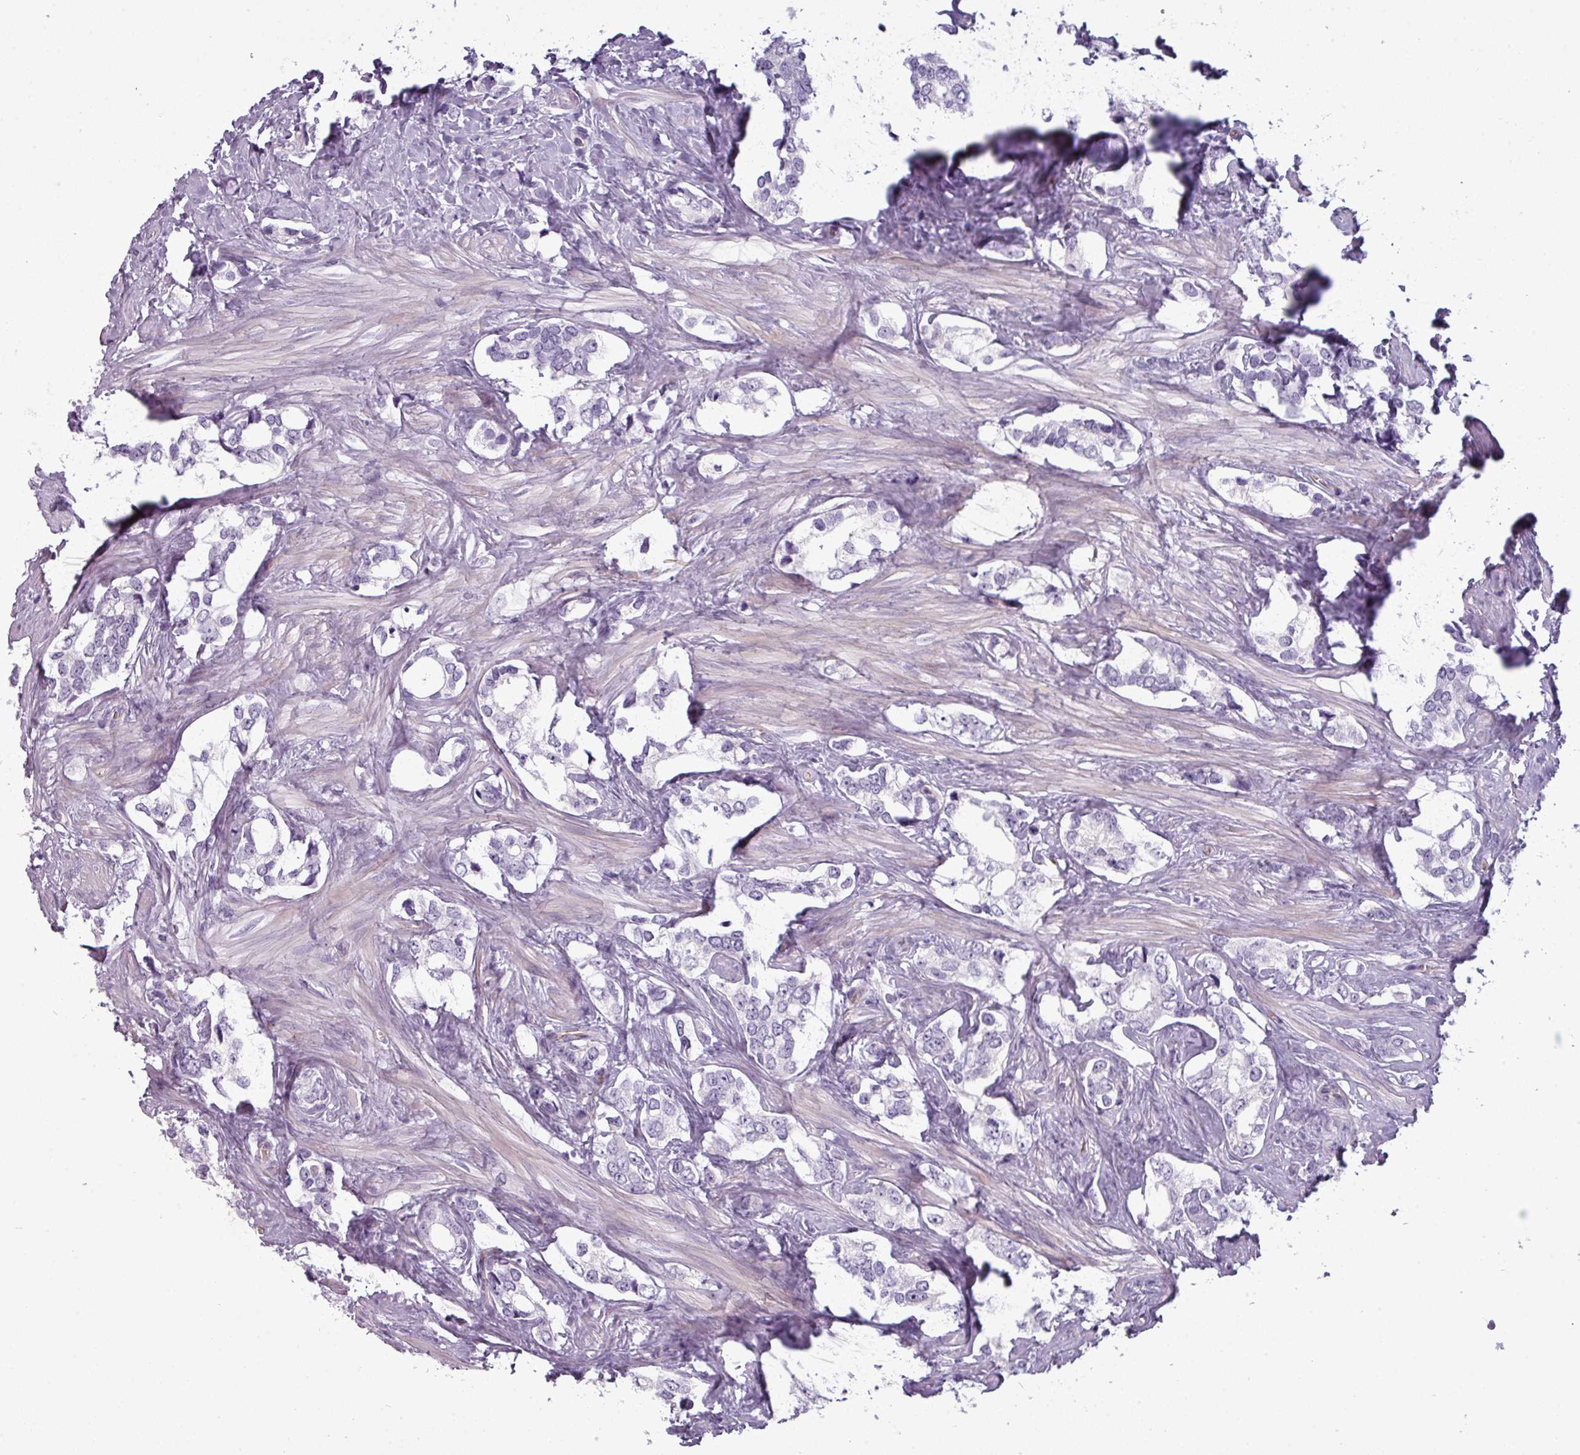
{"staining": {"intensity": "negative", "quantity": "none", "location": "none"}, "tissue": "prostate cancer", "cell_type": "Tumor cells", "image_type": "cancer", "snomed": [{"axis": "morphology", "description": "Adenocarcinoma, High grade"}, {"axis": "topography", "description": "Prostate"}], "caption": "High magnification brightfield microscopy of high-grade adenocarcinoma (prostate) stained with DAB (brown) and counterstained with hematoxylin (blue): tumor cells show no significant staining.", "gene": "AREL1", "patient": {"sex": "male", "age": 66}}